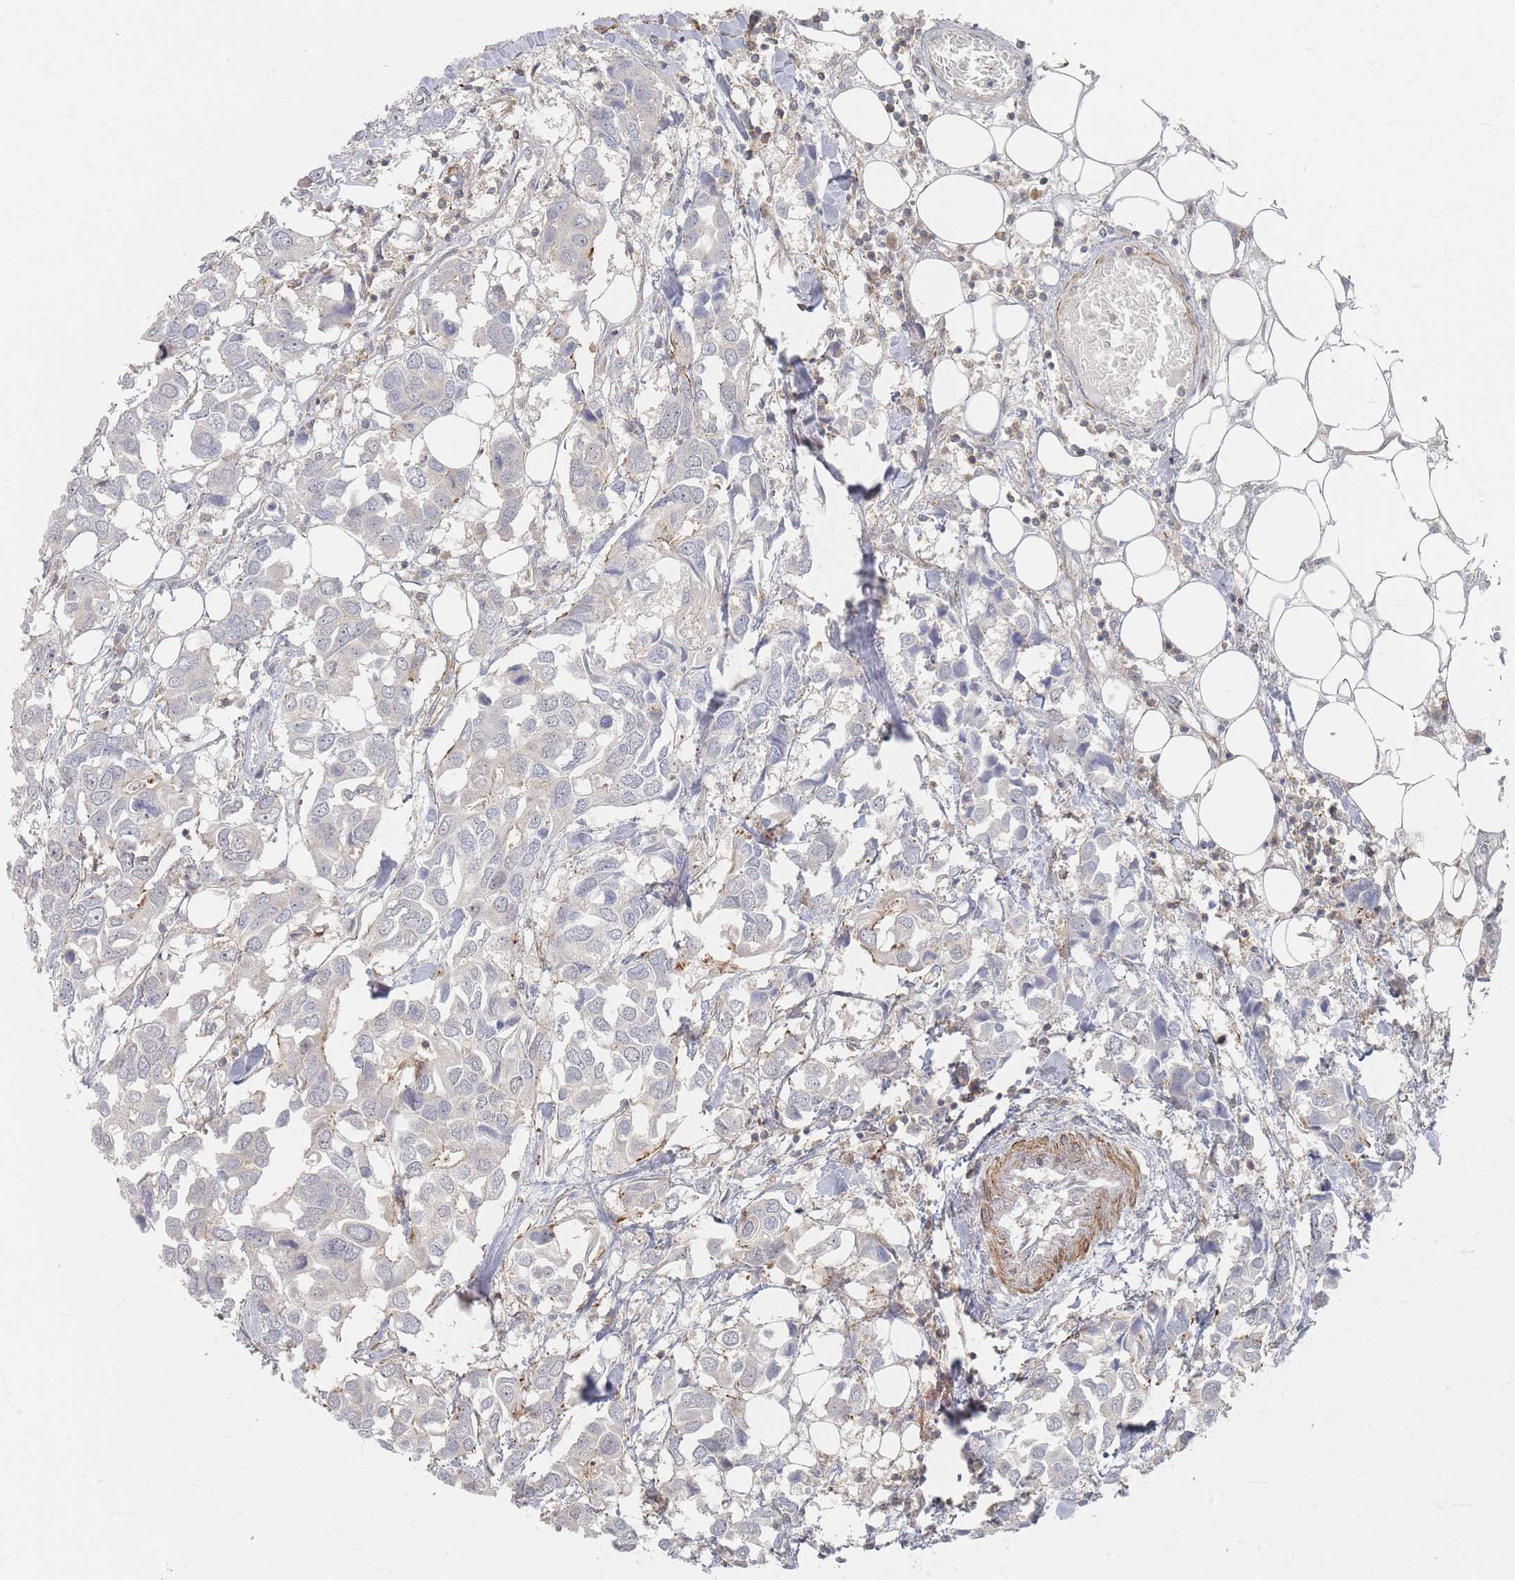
{"staining": {"intensity": "negative", "quantity": "none", "location": "none"}, "tissue": "breast cancer", "cell_type": "Tumor cells", "image_type": "cancer", "snomed": [{"axis": "morphology", "description": "Duct carcinoma"}, {"axis": "topography", "description": "Breast"}], "caption": "Immunohistochemistry (IHC) of human breast intraductal carcinoma shows no positivity in tumor cells.", "gene": "ZNF852", "patient": {"sex": "female", "age": 83}}